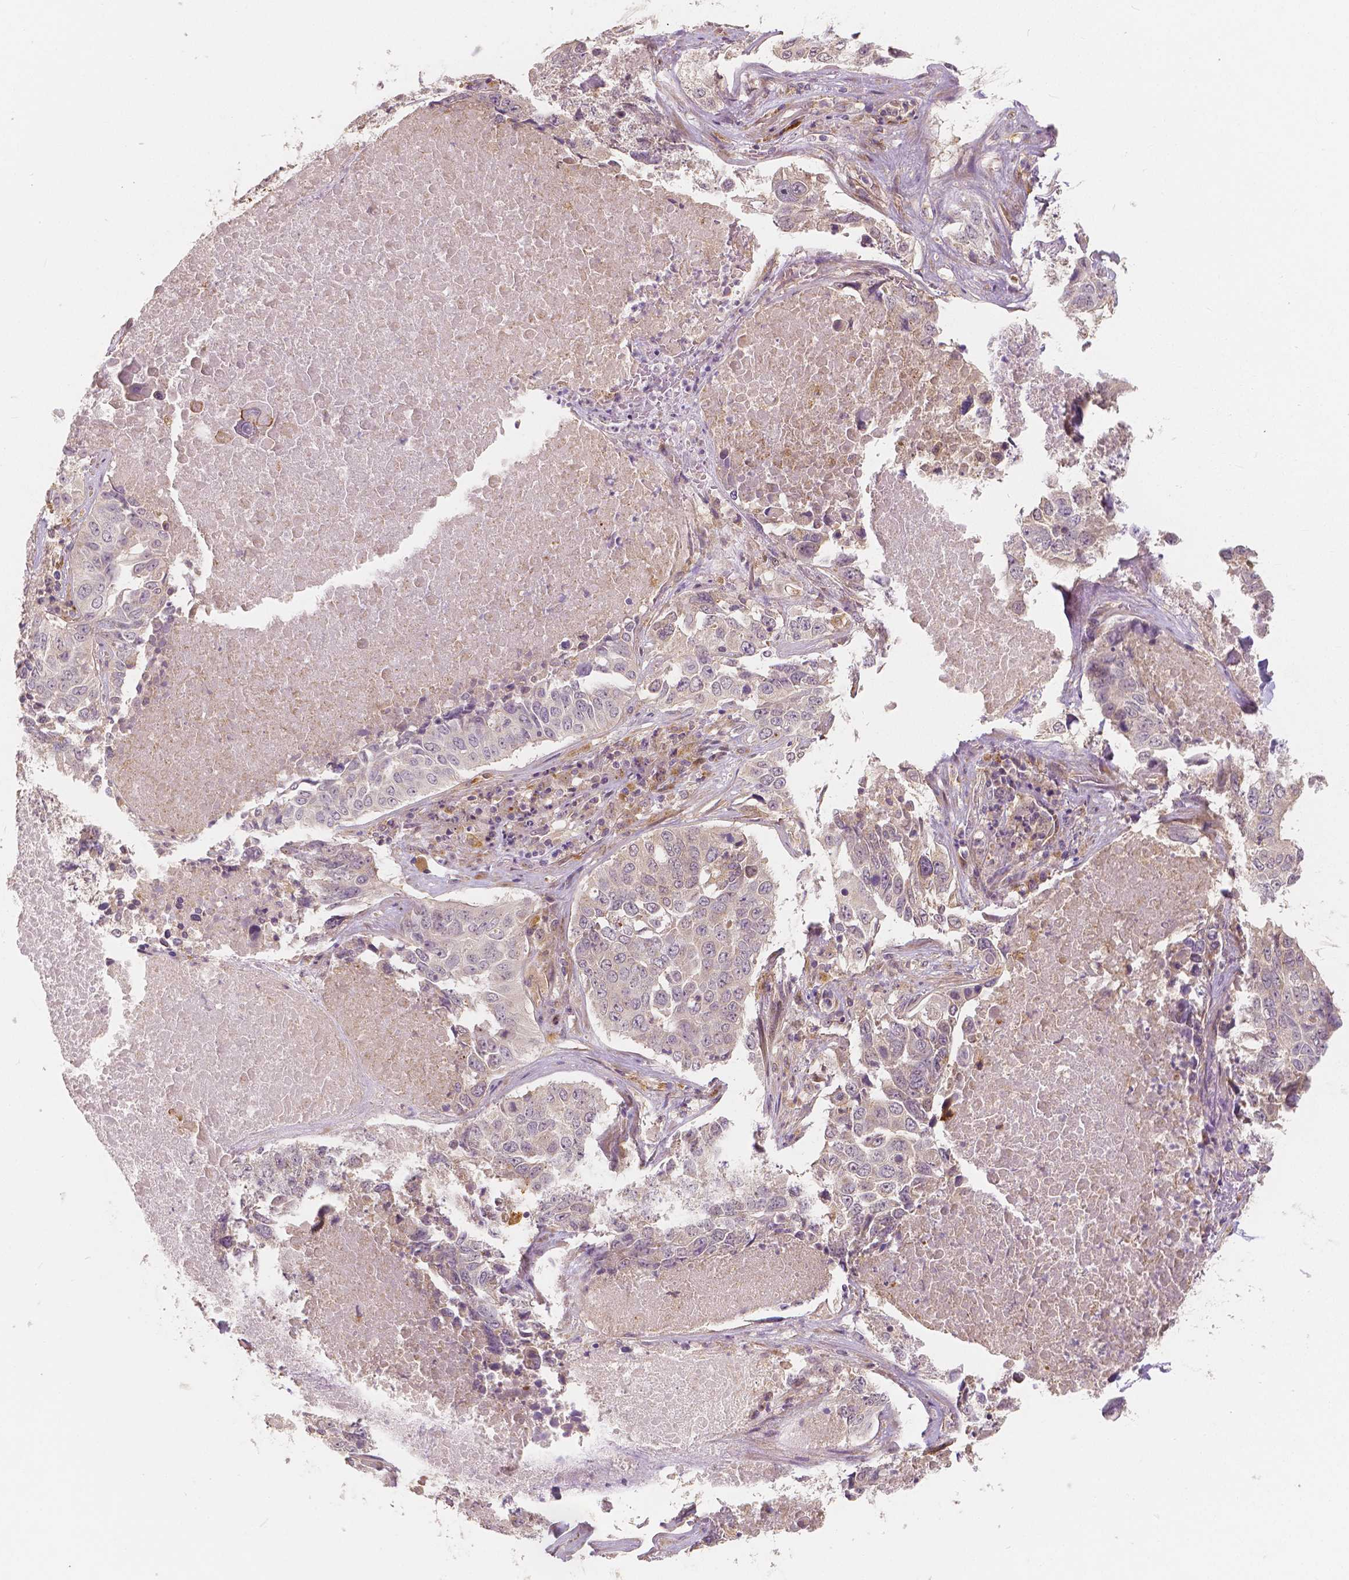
{"staining": {"intensity": "negative", "quantity": "none", "location": "none"}, "tissue": "lung cancer", "cell_type": "Tumor cells", "image_type": "cancer", "snomed": [{"axis": "morphology", "description": "Normal tissue, NOS"}, {"axis": "morphology", "description": "Squamous cell carcinoma, NOS"}, {"axis": "topography", "description": "Bronchus"}, {"axis": "topography", "description": "Lung"}], "caption": "This is an IHC histopathology image of human lung cancer (squamous cell carcinoma). There is no positivity in tumor cells.", "gene": "SNX12", "patient": {"sex": "male", "age": 64}}